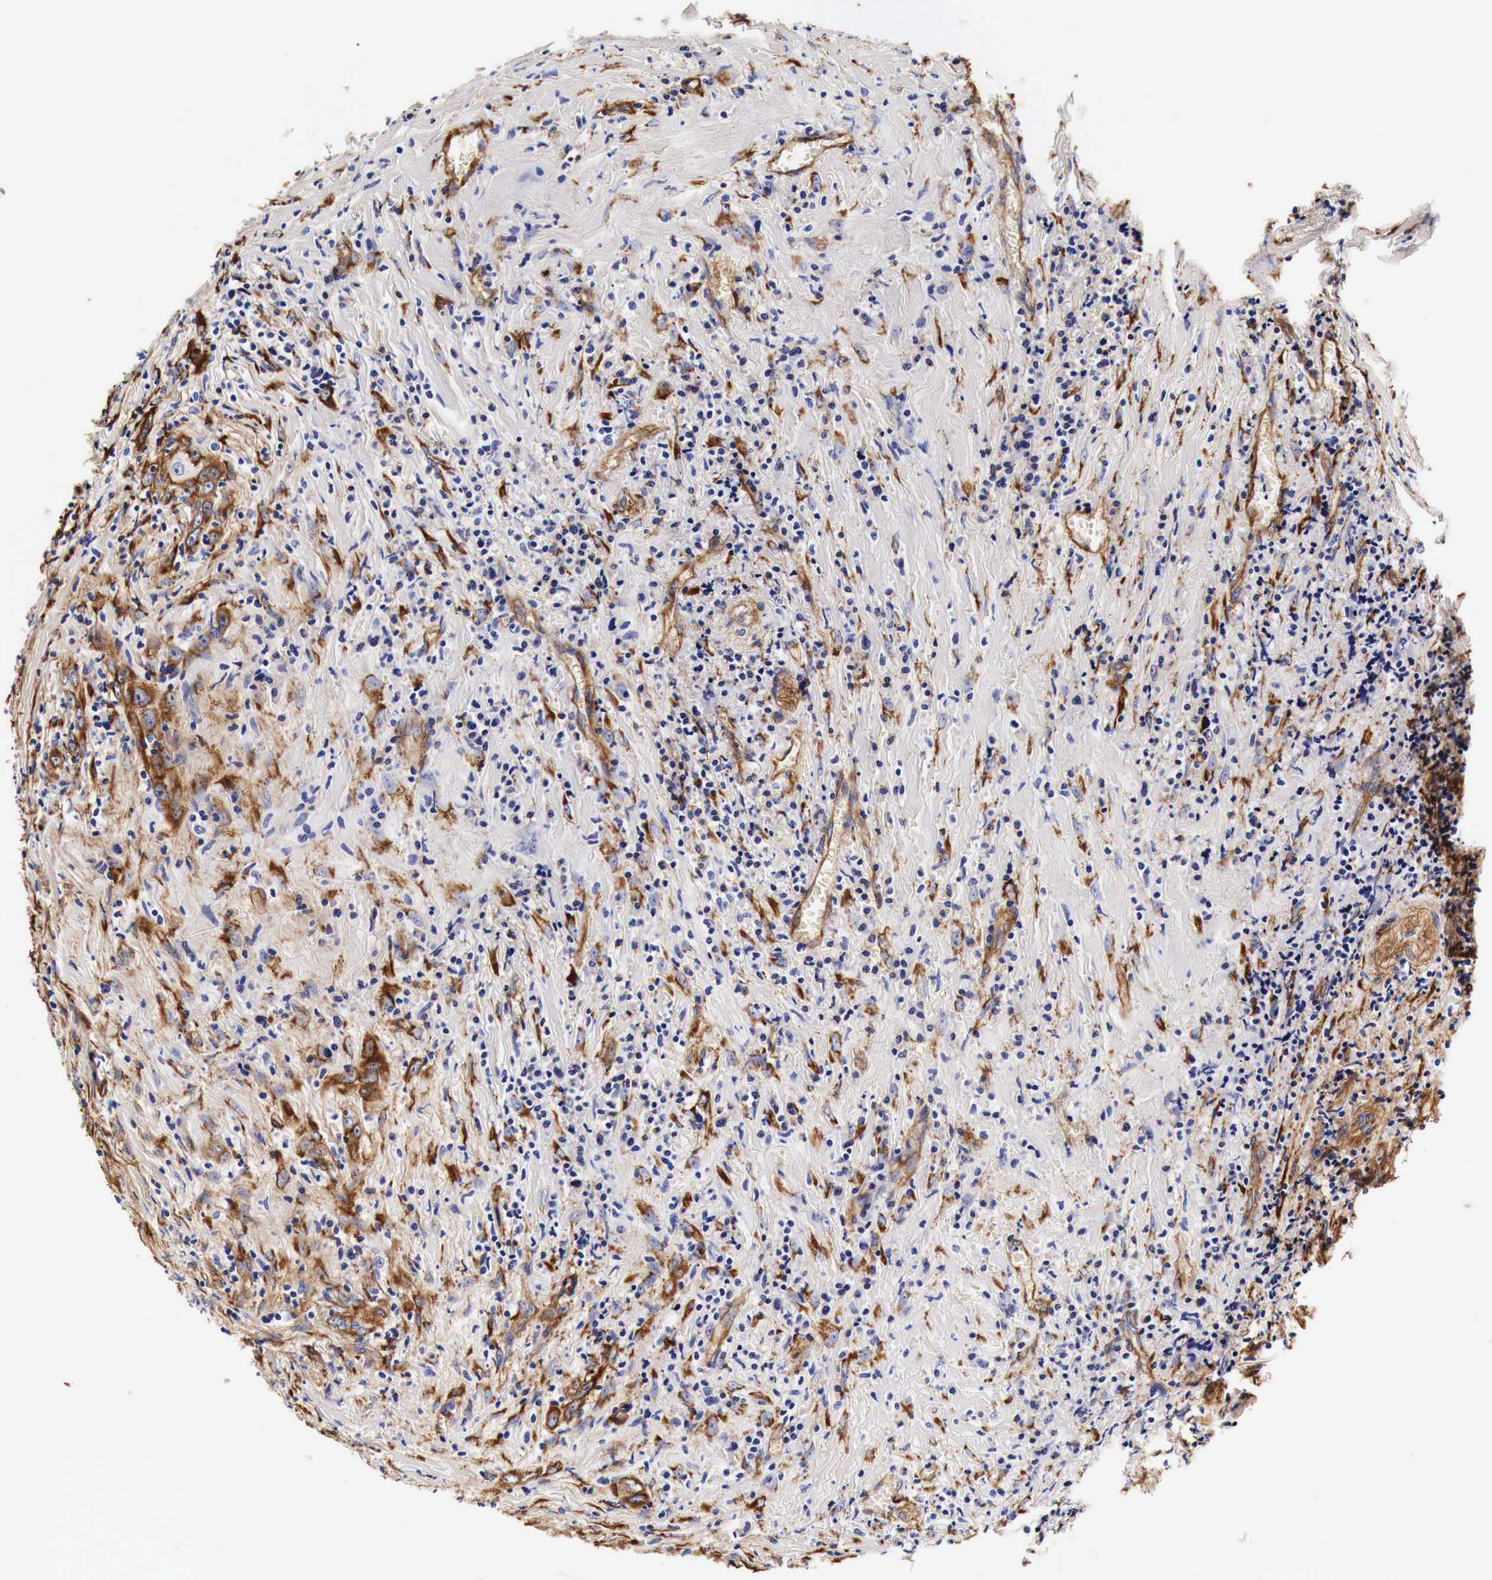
{"staining": {"intensity": "moderate", "quantity": "25%-75%", "location": "cytoplasmic/membranous"}, "tissue": "head and neck cancer", "cell_type": "Tumor cells", "image_type": "cancer", "snomed": [{"axis": "morphology", "description": "Squamous cell carcinoma, NOS"}, {"axis": "topography", "description": "Oral tissue"}, {"axis": "topography", "description": "Head-Neck"}], "caption": "Protein staining by immunohistochemistry (IHC) reveals moderate cytoplasmic/membranous expression in approximately 25%-75% of tumor cells in squamous cell carcinoma (head and neck).", "gene": "LAMB2", "patient": {"sex": "female", "age": 82}}